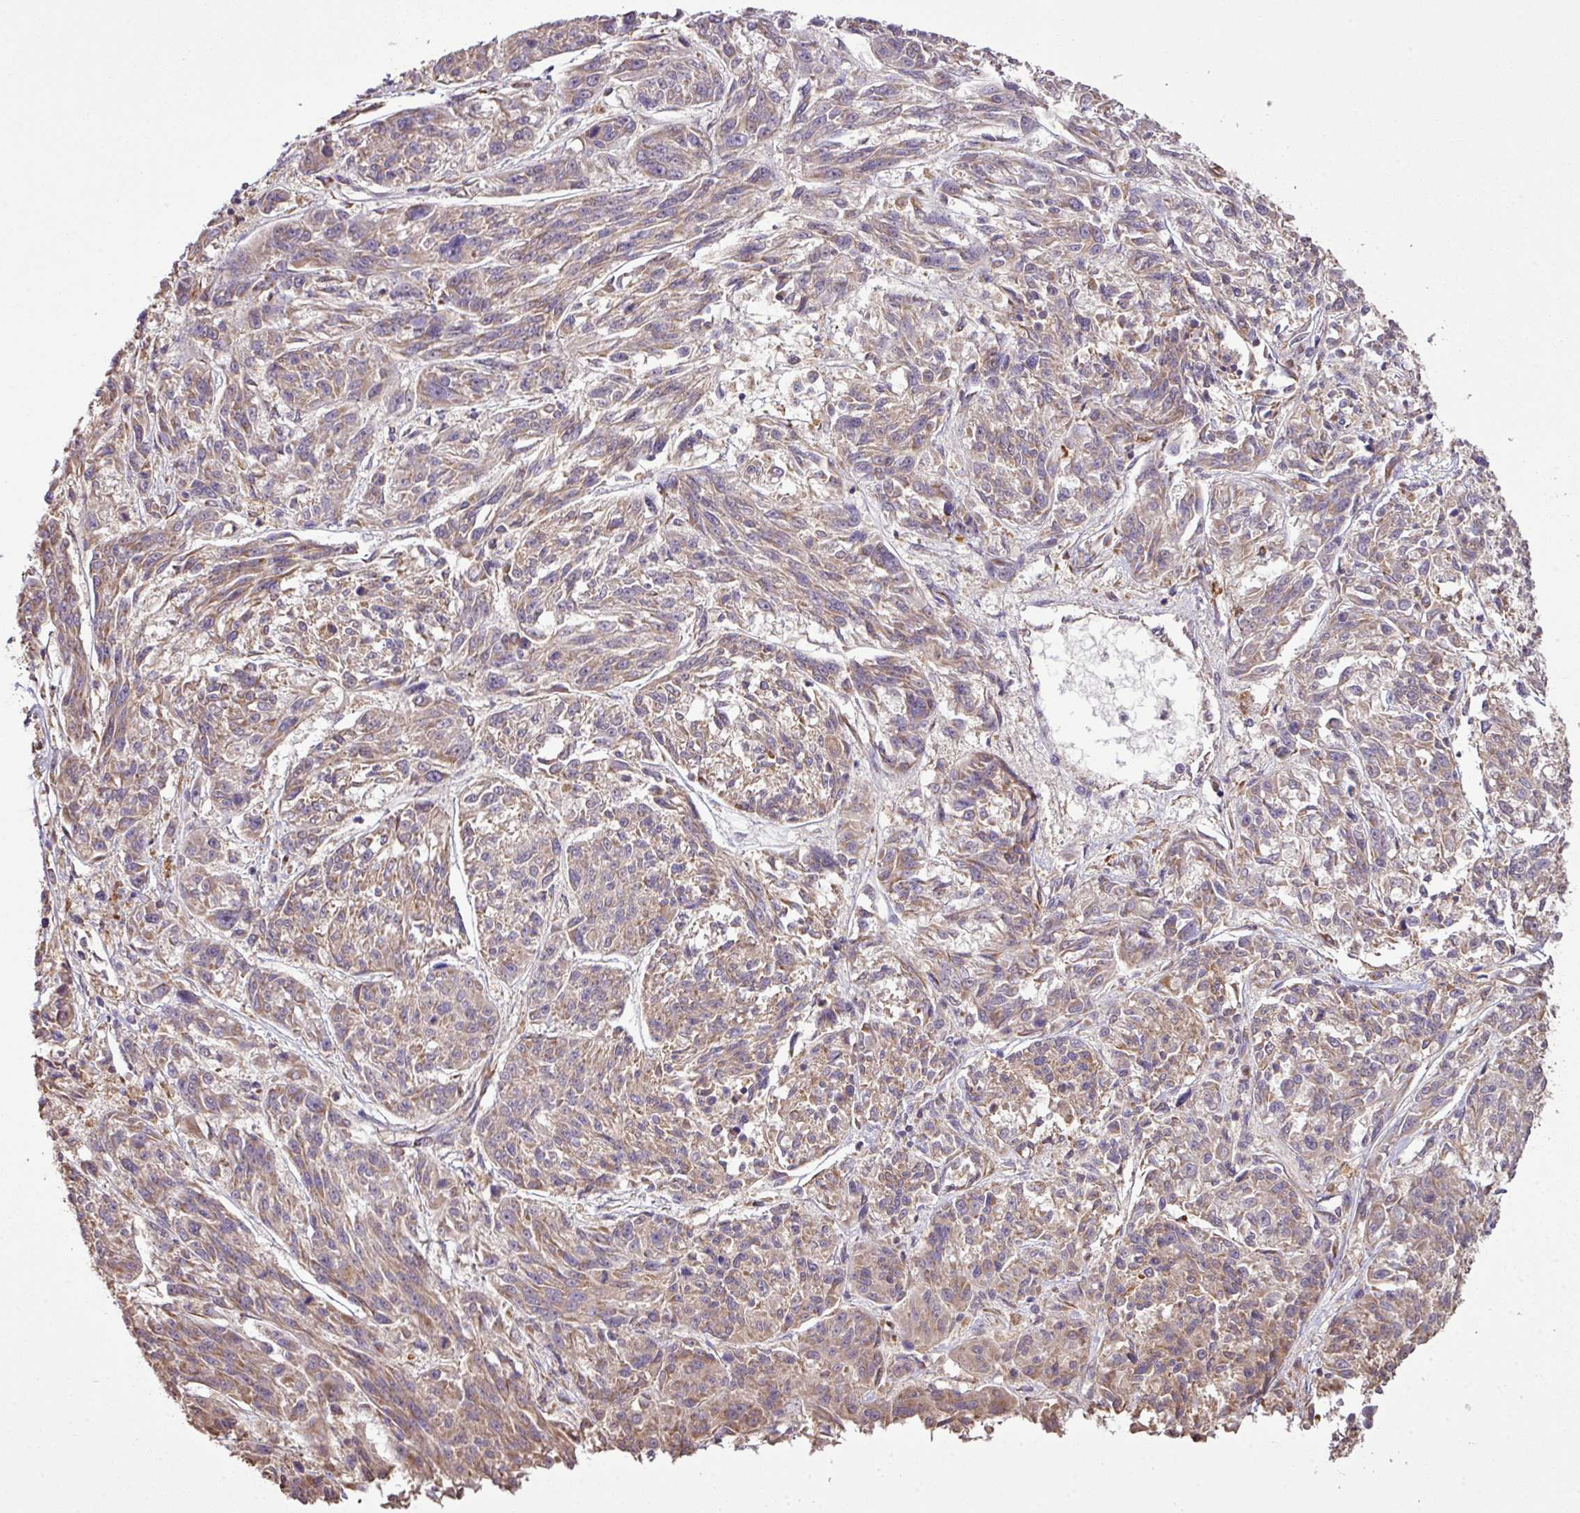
{"staining": {"intensity": "weak", "quantity": ">75%", "location": "cytoplasmic/membranous"}, "tissue": "melanoma", "cell_type": "Tumor cells", "image_type": "cancer", "snomed": [{"axis": "morphology", "description": "Malignant melanoma, NOS"}, {"axis": "topography", "description": "Skin"}], "caption": "An IHC photomicrograph of neoplastic tissue is shown. Protein staining in brown labels weak cytoplasmic/membranous positivity in melanoma within tumor cells. The protein of interest is shown in brown color, while the nuclei are stained blue.", "gene": "SMCO4", "patient": {"sex": "male", "age": 53}}